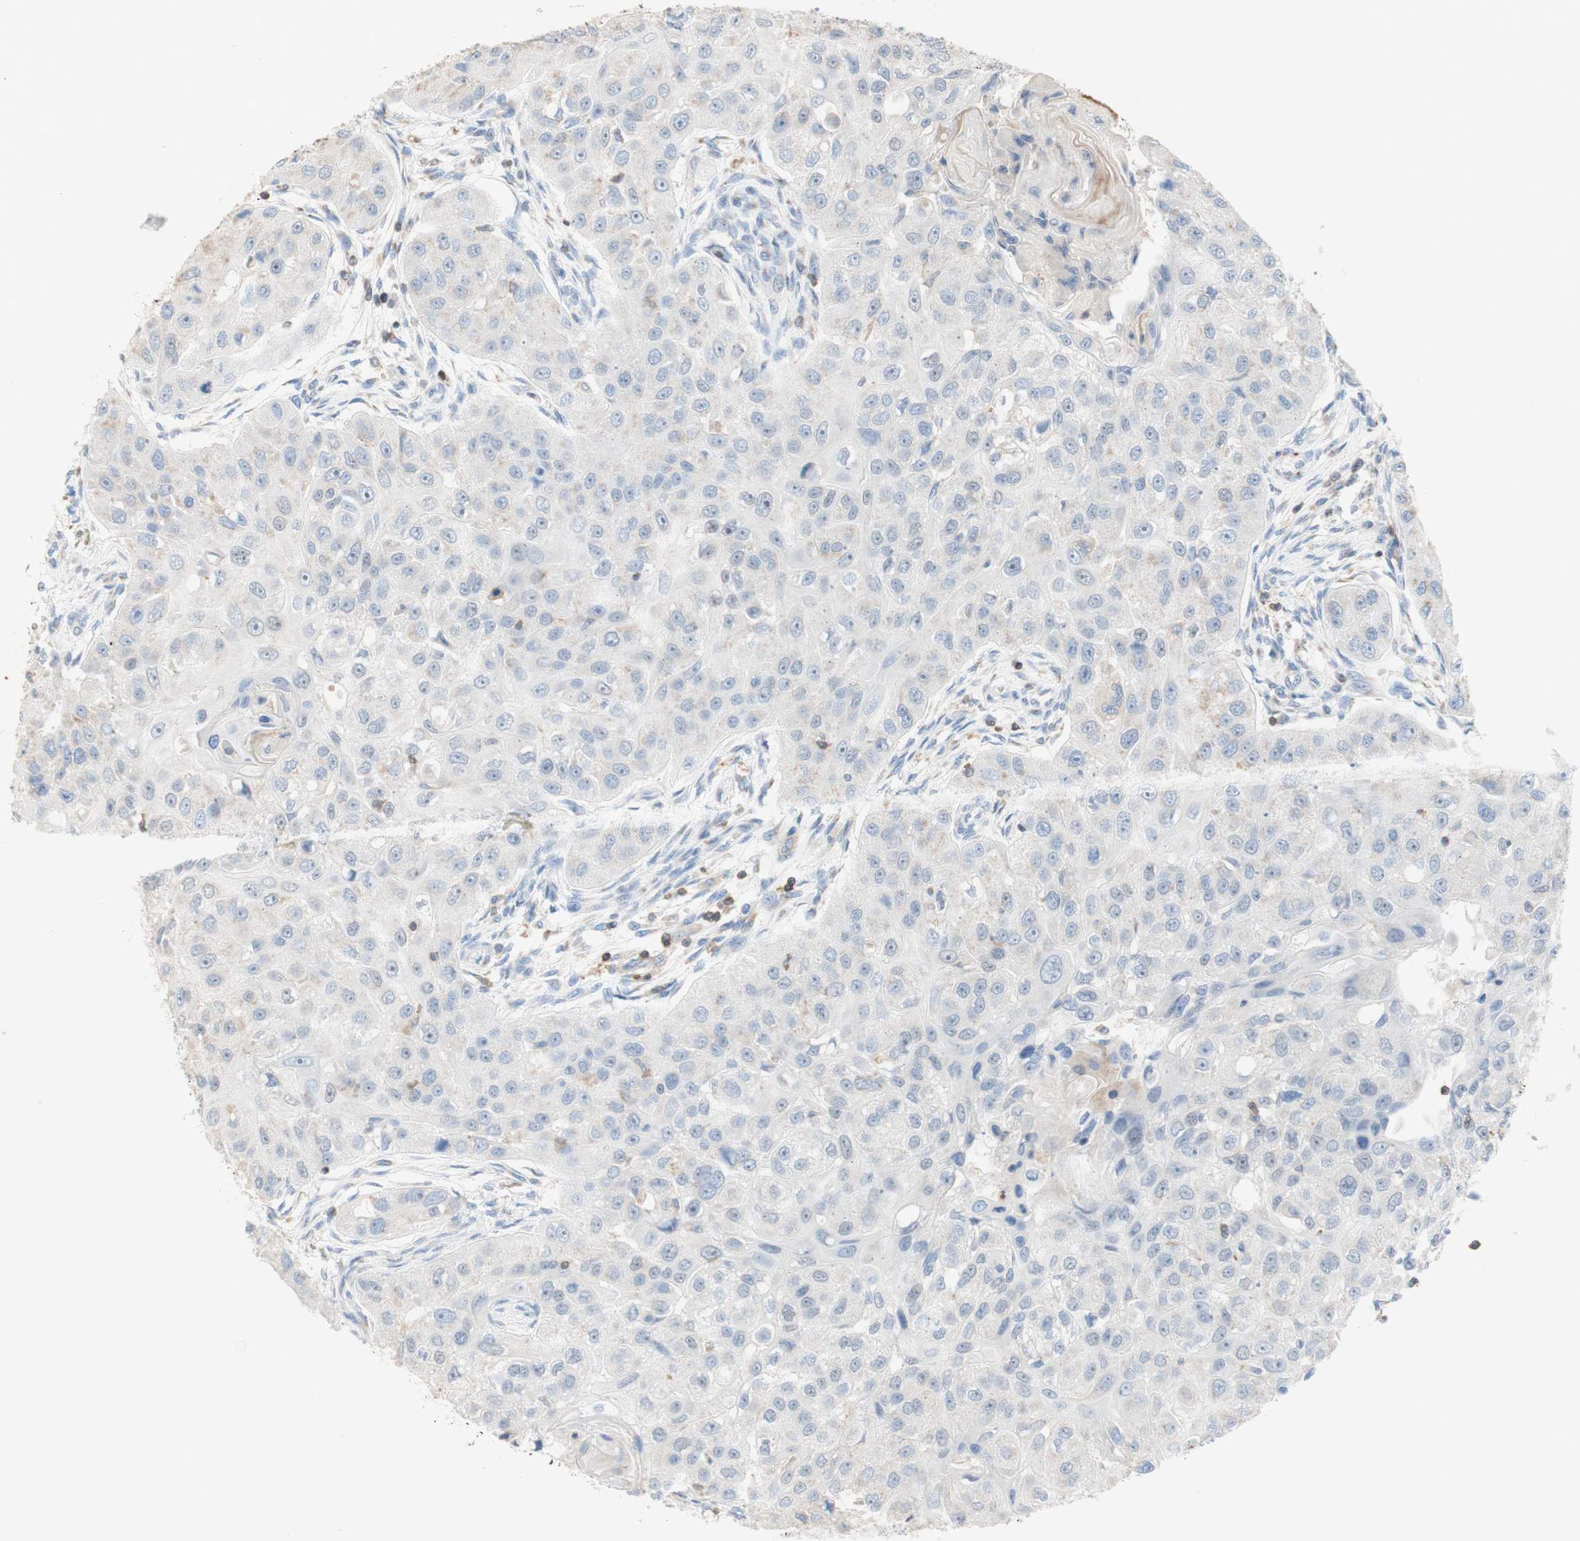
{"staining": {"intensity": "negative", "quantity": "none", "location": "none"}, "tissue": "head and neck cancer", "cell_type": "Tumor cells", "image_type": "cancer", "snomed": [{"axis": "morphology", "description": "Normal tissue, NOS"}, {"axis": "morphology", "description": "Squamous cell carcinoma, NOS"}, {"axis": "topography", "description": "Skeletal muscle"}, {"axis": "topography", "description": "Head-Neck"}], "caption": "DAB (3,3'-diaminobenzidine) immunohistochemical staining of human head and neck cancer displays no significant expression in tumor cells.", "gene": "SPINK6", "patient": {"sex": "male", "age": 51}}